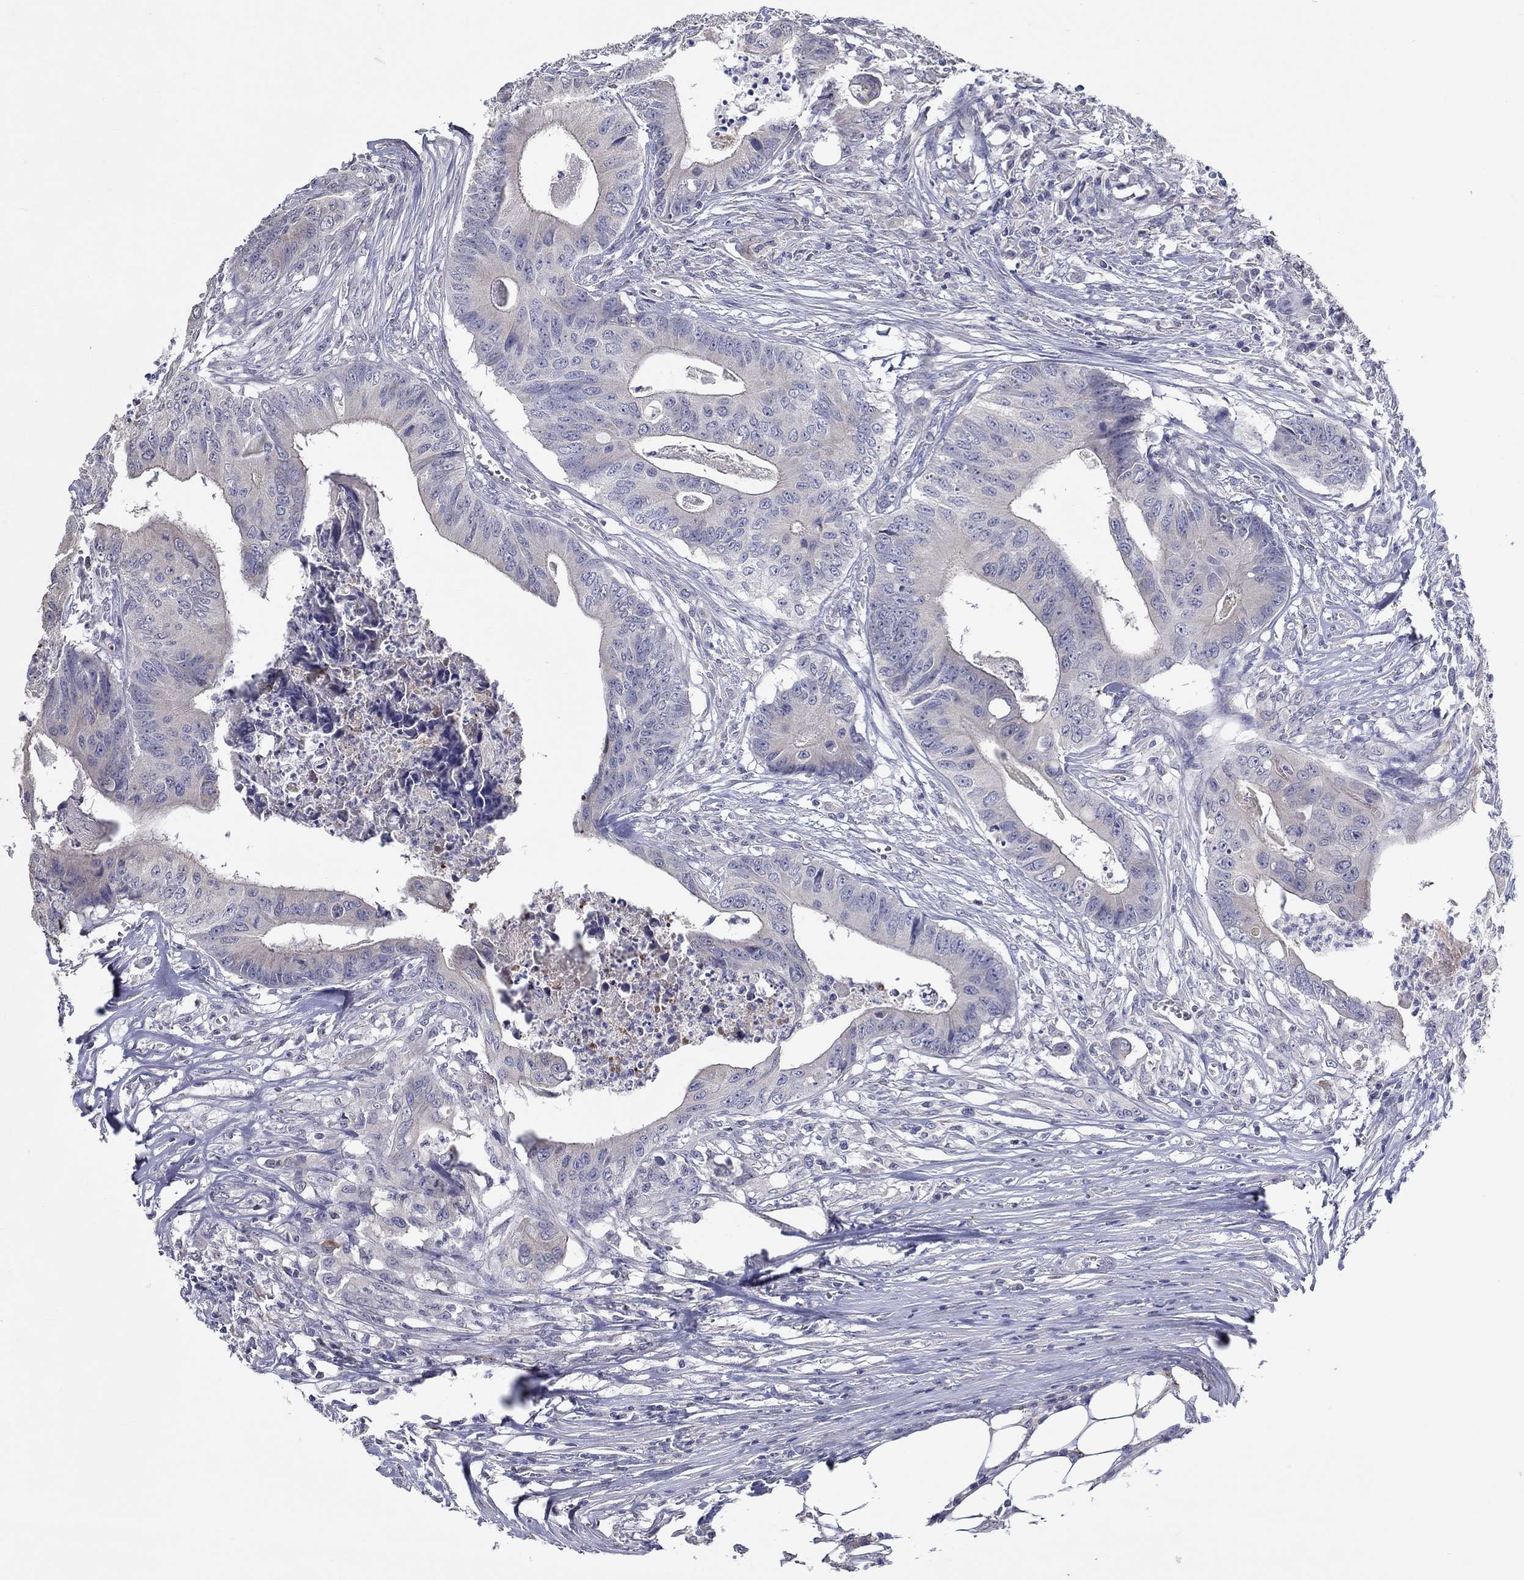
{"staining": {"intensity": "negative", "quantity": "none", "location": "none"}, "tissue": "colorectal cancer", "cell_type": "Tumor cells", "image_type": "cancer", "snomed": [{"axis": "morphology", "description": "Adenocarcinoma, NOS"}, {"axis": "topography", "description": "Colon"}], "caption": "High power microscopy micrograph of an immunohistochemistry (IHC) micrograph of colorectal cancer, revealing no significant positivity in tumor cells.", "gene": "ERMP1", "patient": {"sex": "male", "age": 84}}